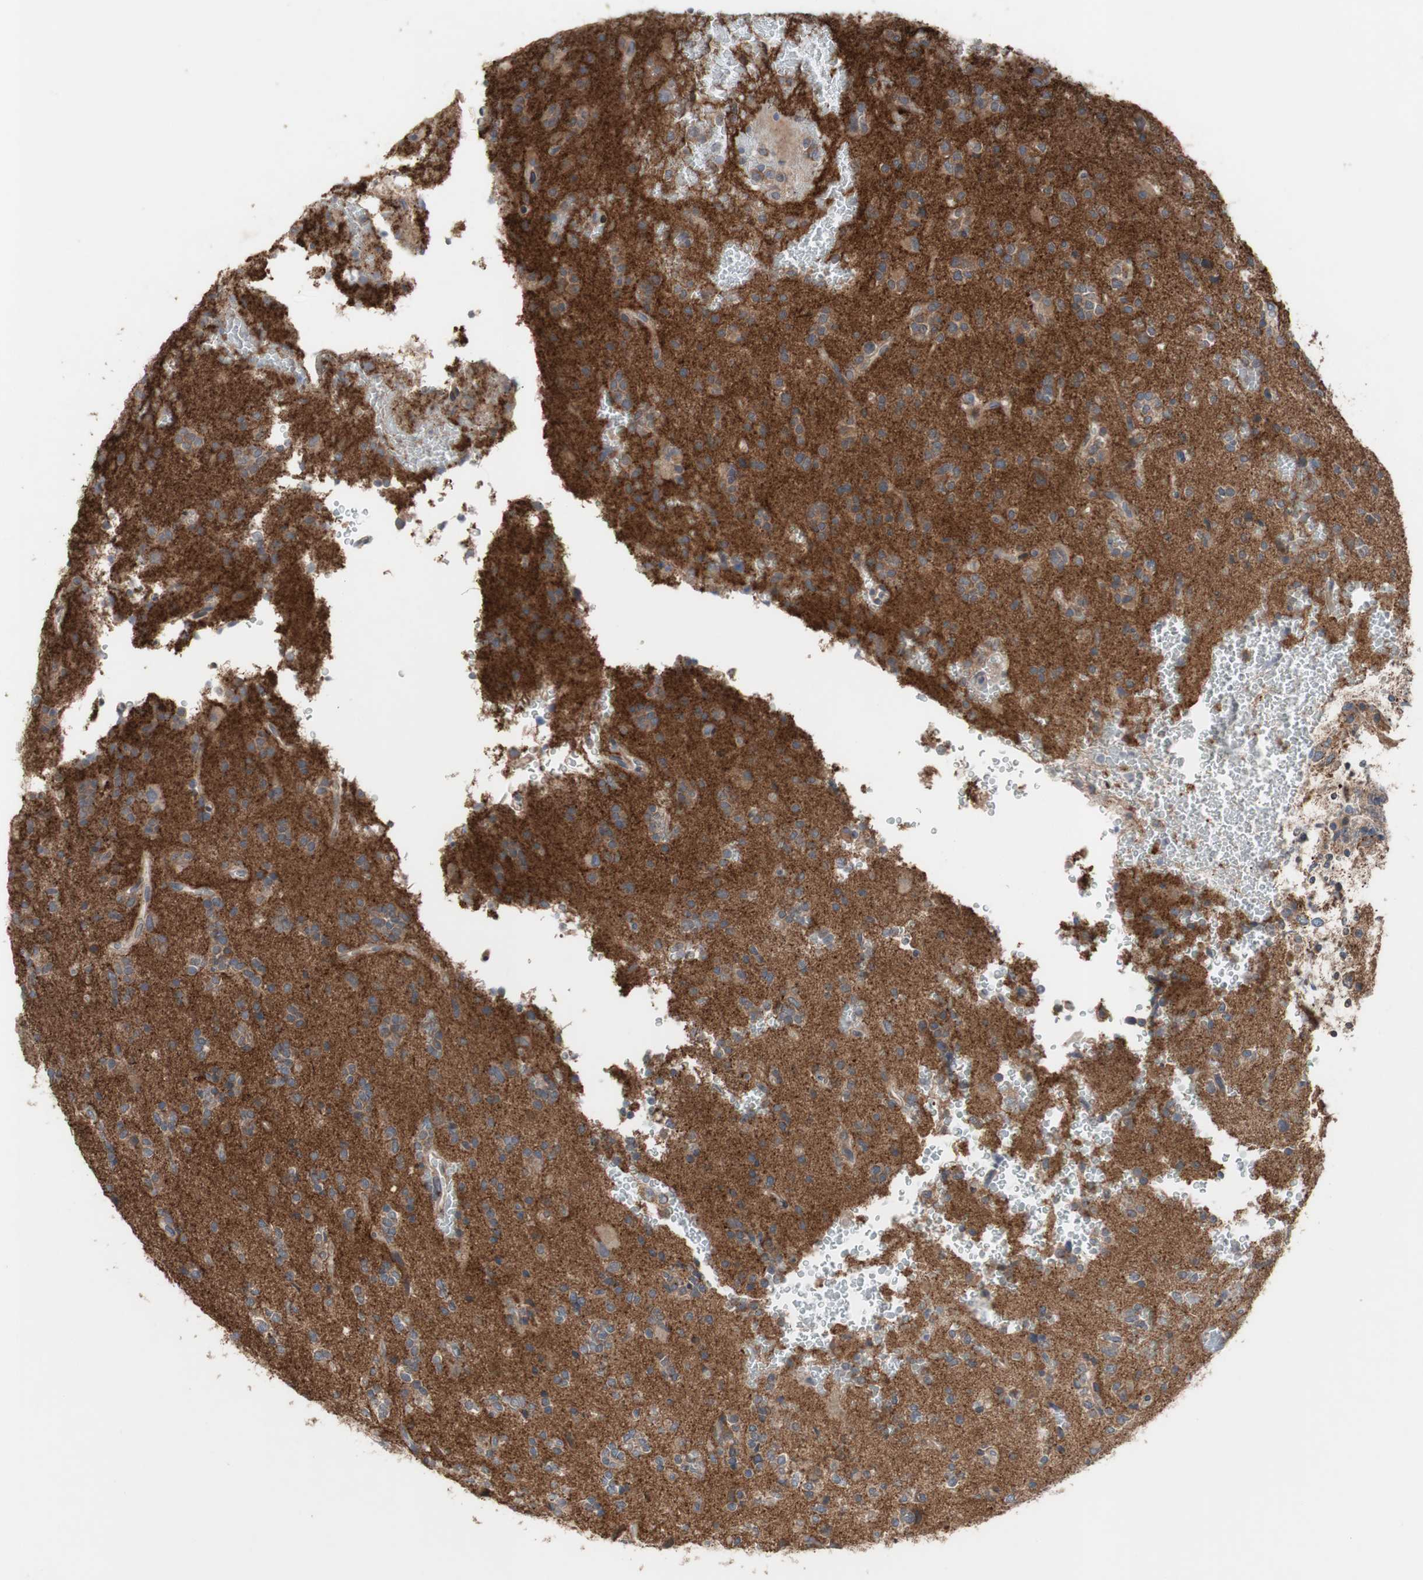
{"staining": {"intensity": "weak", "quantity": ">75%", "location": "cytoplasmic/membranous"}, "tissue": "glioma", "cell_type": "Tumor cells", "image_type": "cancer", "snomed": [{"axis": "morphology", "description": "Glioma, malignant, High grade"}, {"axis": "topography", "description": "Brain"}], "caption": "DAB immunohistochemical staining of malignant high-grade glioma reveals weak cytoplasmic/membranous protein positivity in about >75% of tumor cells.", "gene": "OAZ1", "patient": {"sex": "male", "age": 47}}